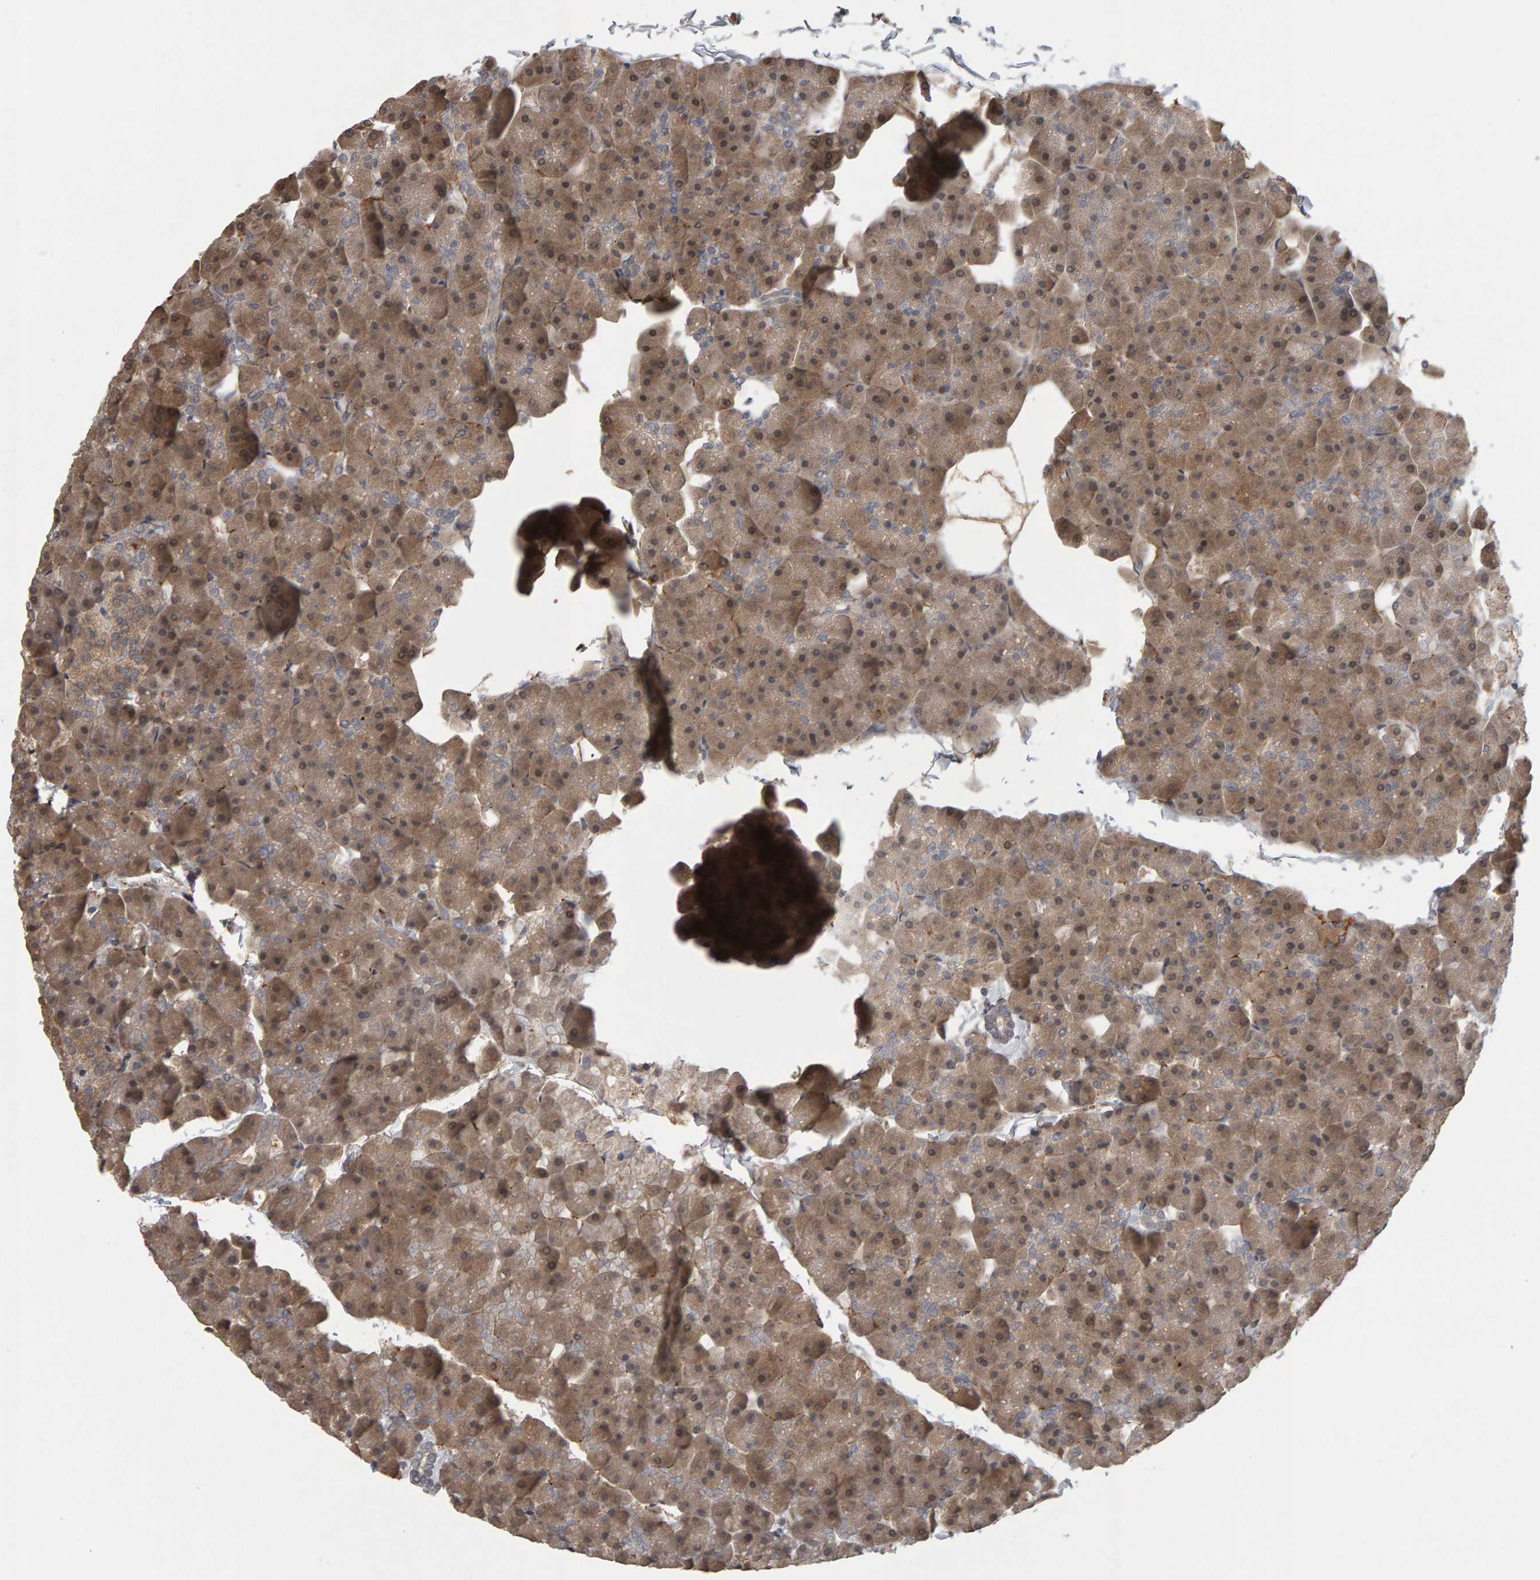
{"staining": {"intensity": "weak", "quantity": ">75%", "location": "cytoplasmic/membranous,nuclear"}, "tissue": "pancreas", "cell_type": "Exocrine glandular cells", "image_type": "normal", "snomed": [{"axis": "morphology", "description": "Normal tissue, NOS"}, {"axis": "topography", "description": "Pancreas"}], "caption": "Immunohistochemical staining of benign pancreas exhibits low levels of weak cytoplasmic/membranous,nuclear staining in about >75% of exocrine glandular cells. The staining was performed using DAB (3,3'-diaminobenzidine), with brown indicating positive protein expression. Nuclei are stained blue with hematoxylin.", "gene": "CDCA5", "patient": {"sex": "male", "age": 35}}